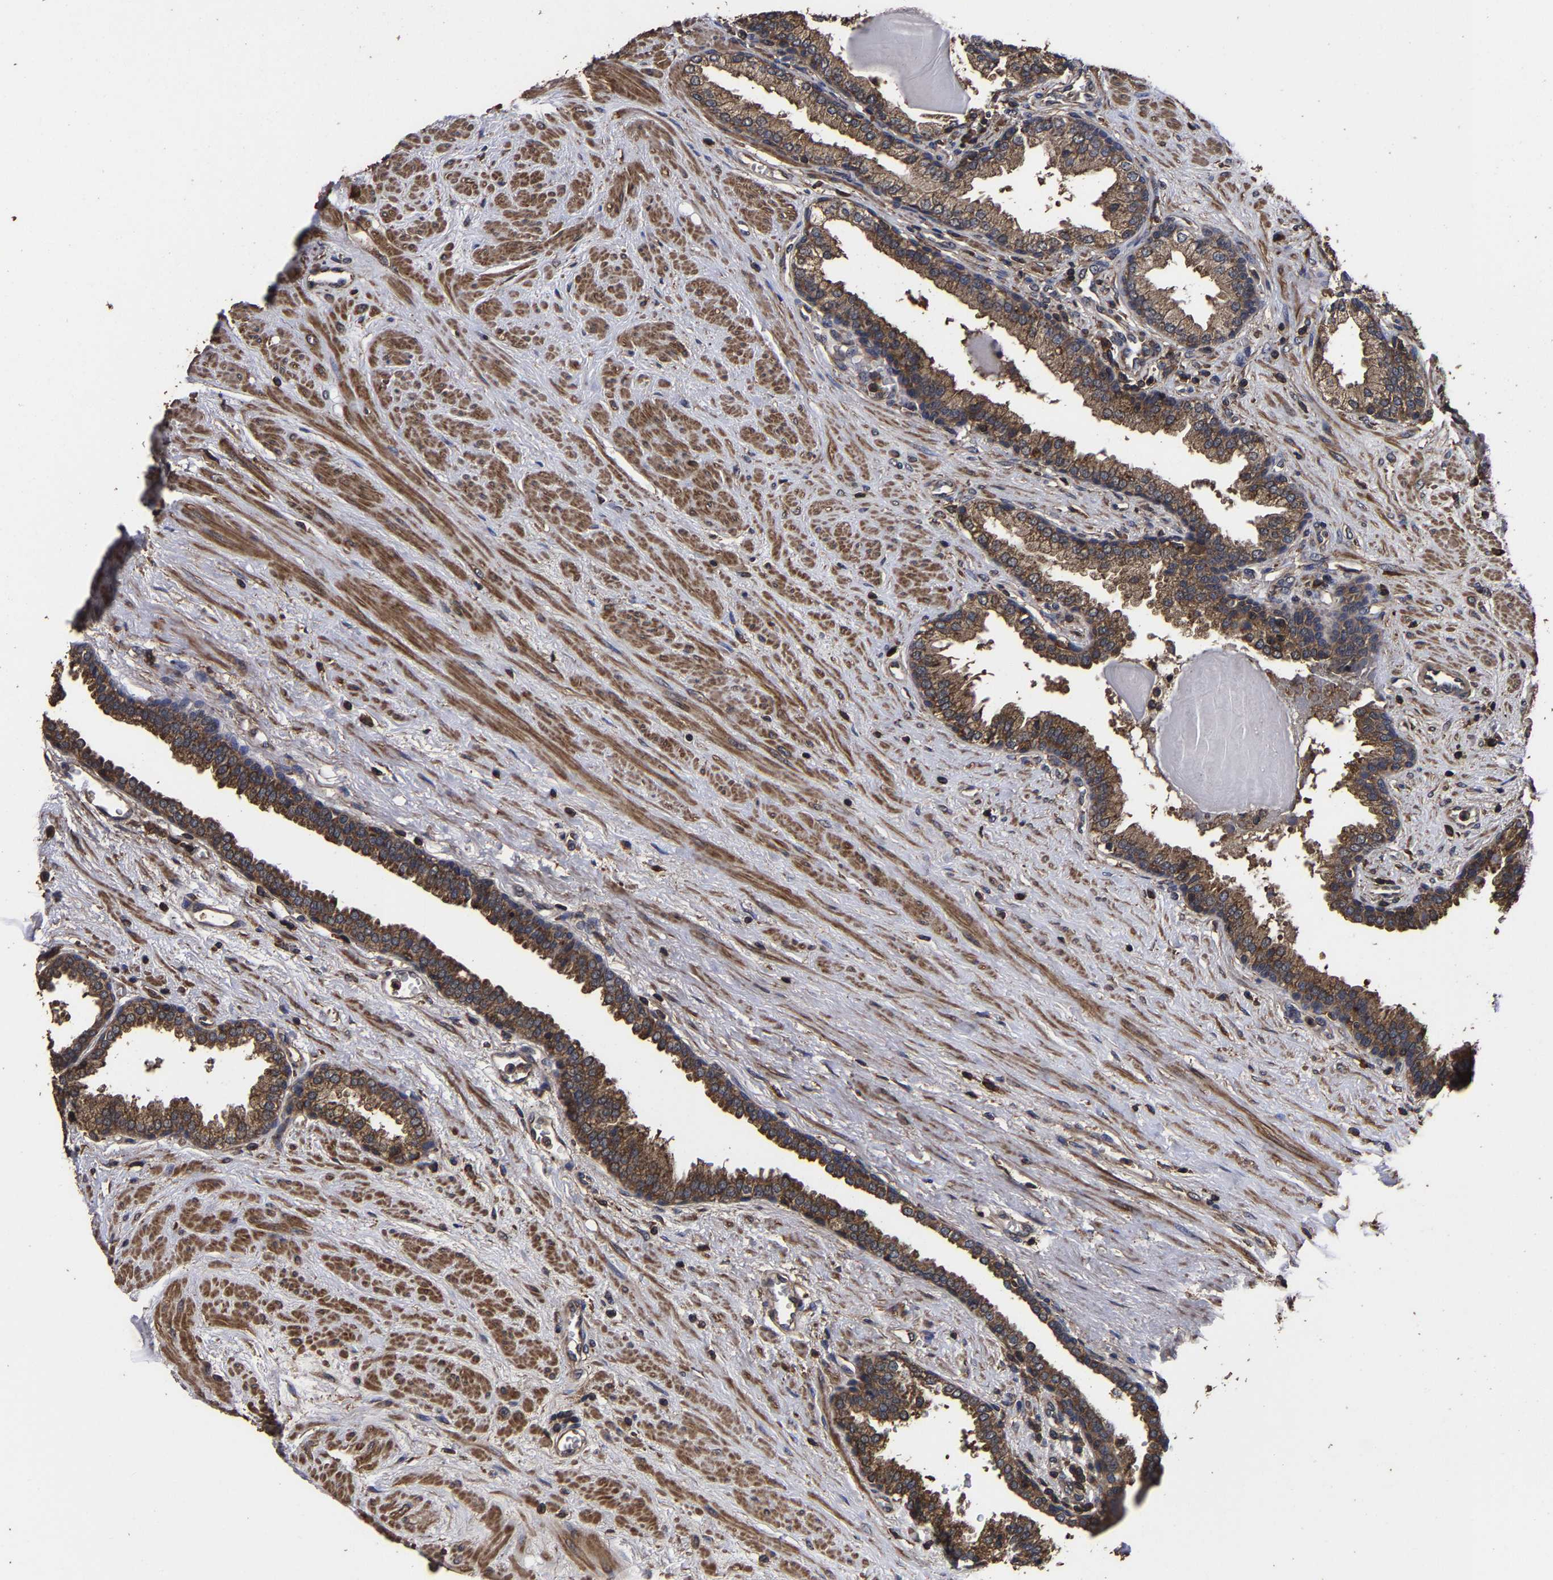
{"staining": {"intensity": "moderate", "quantity": ">75%", "location": "cytoplasmic/membranous"}, "tissue": "prostate", "cell_type": "Glandular cells", "image_type": "normal", "snomed": [{"axis": "morphology", "description": "Normal tissue, NOS"}, {"axis": "topography", "description": "Prostate"}], "caption": "IHC of normal human prostate reveals medium levels of moderate cytoplasmic/membranous positivity in approximately >75% of glandular cells. (IHC, brightfield microscopy, high magnification).", "gene": "ITCH", "patient": {"sex": "male", "age": 51}}